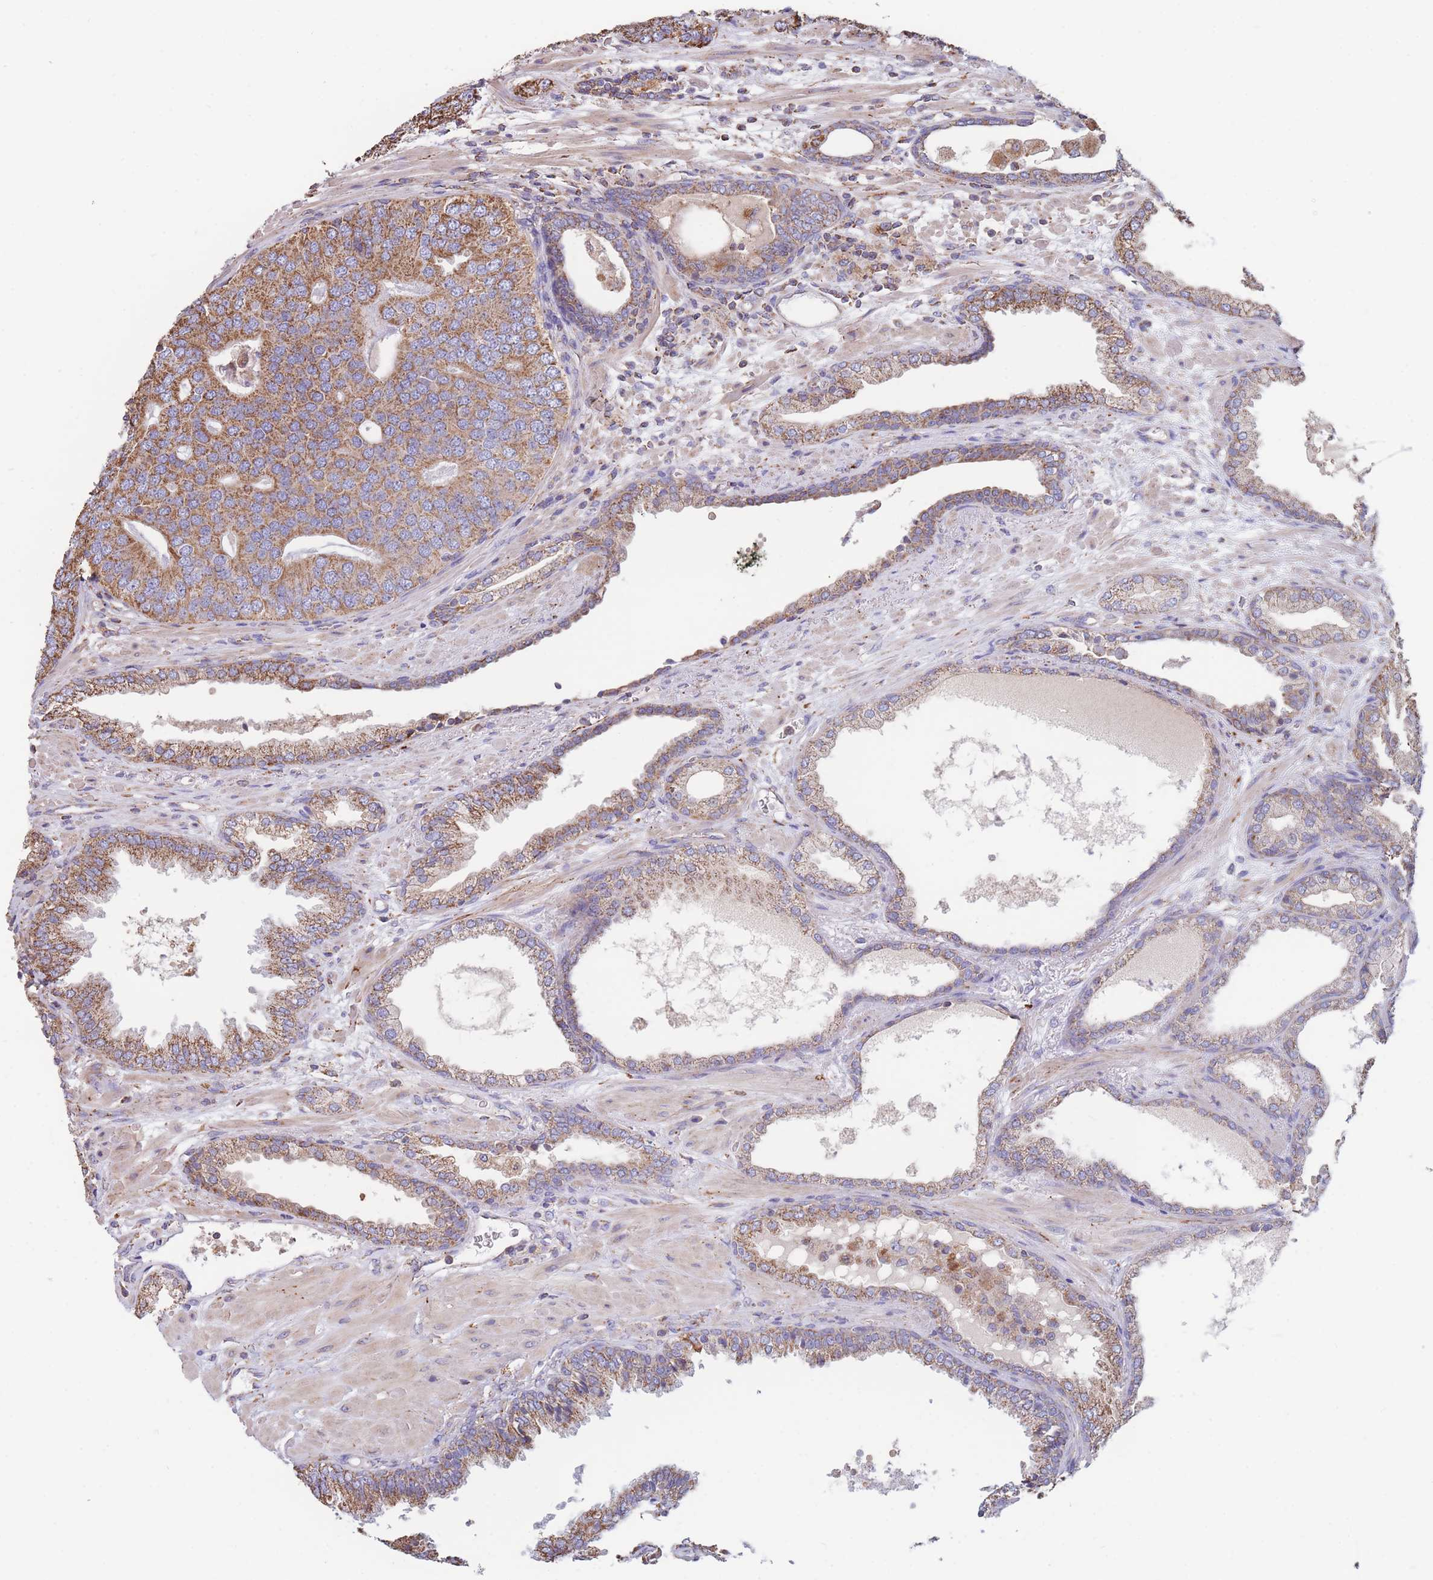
{"staining": {"intensity": "moderate", "quantity": ">75%", "location": "cytoplasmic/membranous"}, "tissue": "prostate cancer", "cell_type": "Tumor cells", "image_type": "cancer", "snomed": [{"axis": "morphology", "description": "Adenocarcinoma, High grade"}, {"axis": "topography", "description": "Prostate"}], "caption": "DAB immunohistochemical staining of human prostate cancer (adenocarcinoma (high-grade)) shows moderate cytoplasmic/membranous protein staining in approximately >75% of tumor cells.", "gene": "FKBP8", "patient": {"sex": "male", "age": 71}}